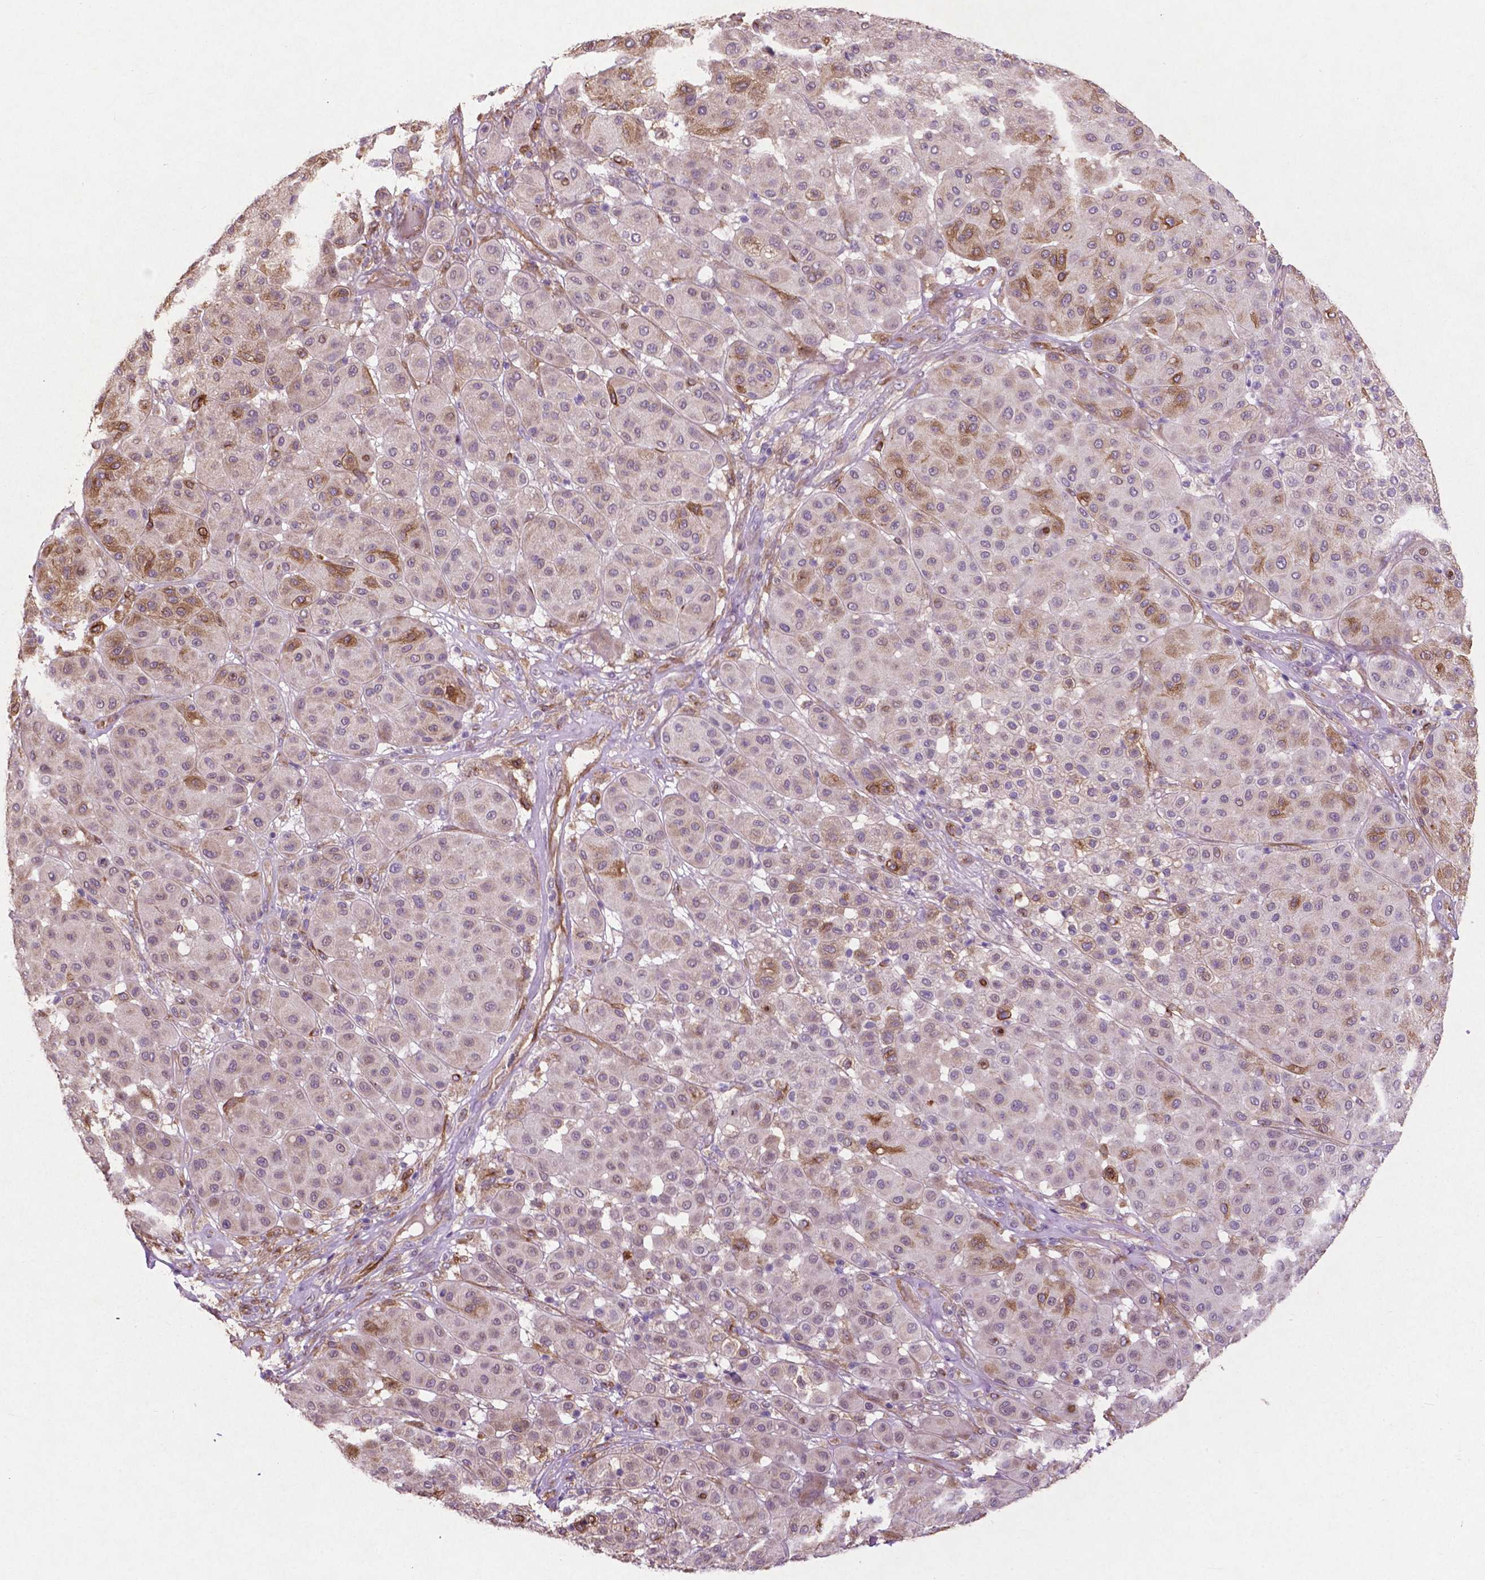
{"staining": {"intensity": "negative", "quantity": "none", "location": "none"}, "tissue": "melanoma", "cell_type": "Tumor cells", "image_type": "cancer", "snomed": [{"axis": "morphology", "description": "Malignant melanoma, Metastatic site"}, {"axis": "topography", "description": "Smooth muscle"}], "caption": "DAB immunohistochemical staining of human malignant melanoma (metastatic site) exhibits no significant expression in tumor cells.", "gene": "MBTPS1", "patient": {"sex": "male", "age": 41}}